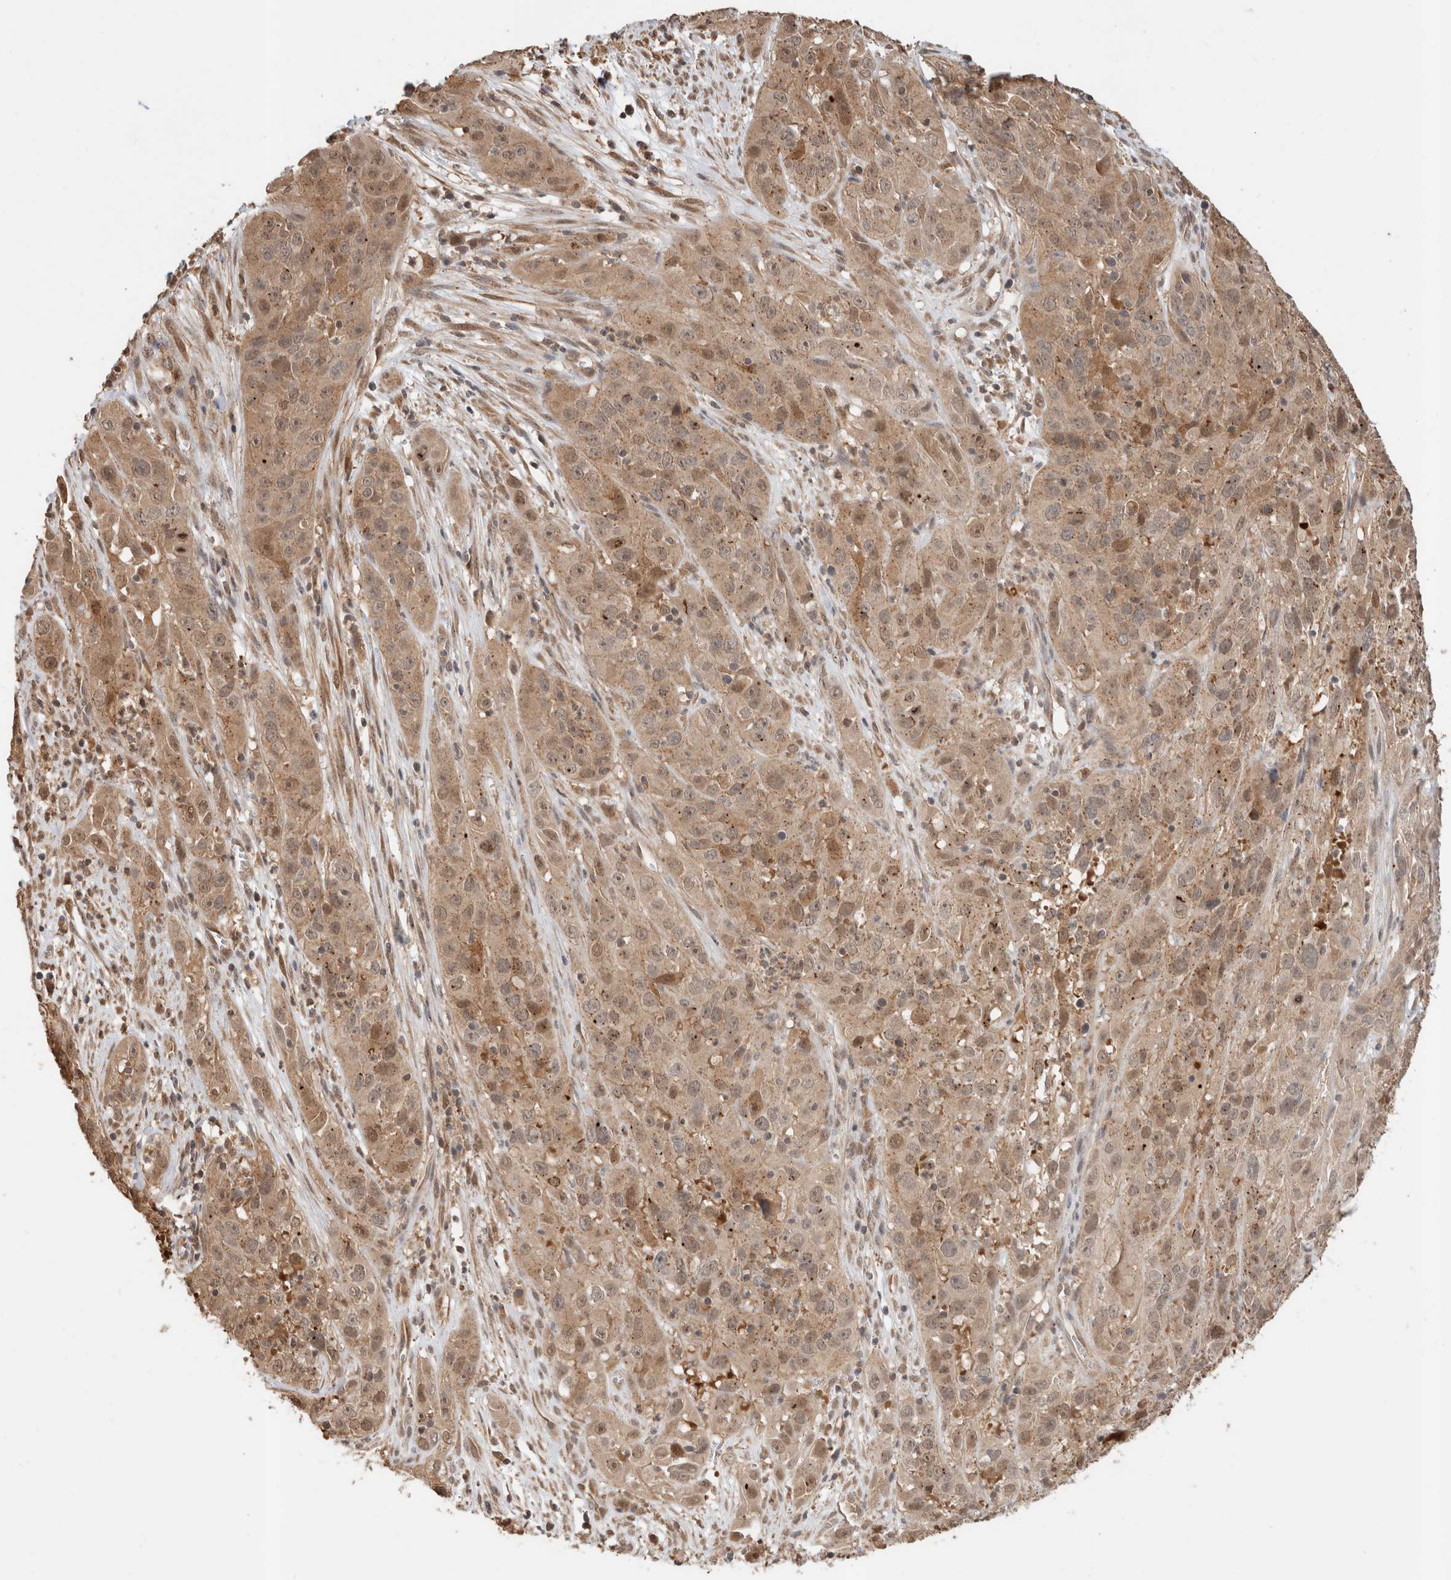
{"staining": {"intensity": "weak", "quantity": ">75%", "location": "cytoplasmic/membranous"}, "tissue": "cervical cancer", "cell_type": "Tumor cells", "image_type": "cancer", "snomed": [{"axis": "morphology", "description": "Squamous cell carcinoma, NOS"}, {"axis": "topography", "description": "Cervix"}], "caption": "Approximately >75% of tumor cells in squamous cell carcinoma (cervical) display weak cytoplasmic/membranous protein expression as visualized by brown immunohistochemical staining.", "gene": "OTUD6B", "patient": {"sex": "female", "age": 32}}